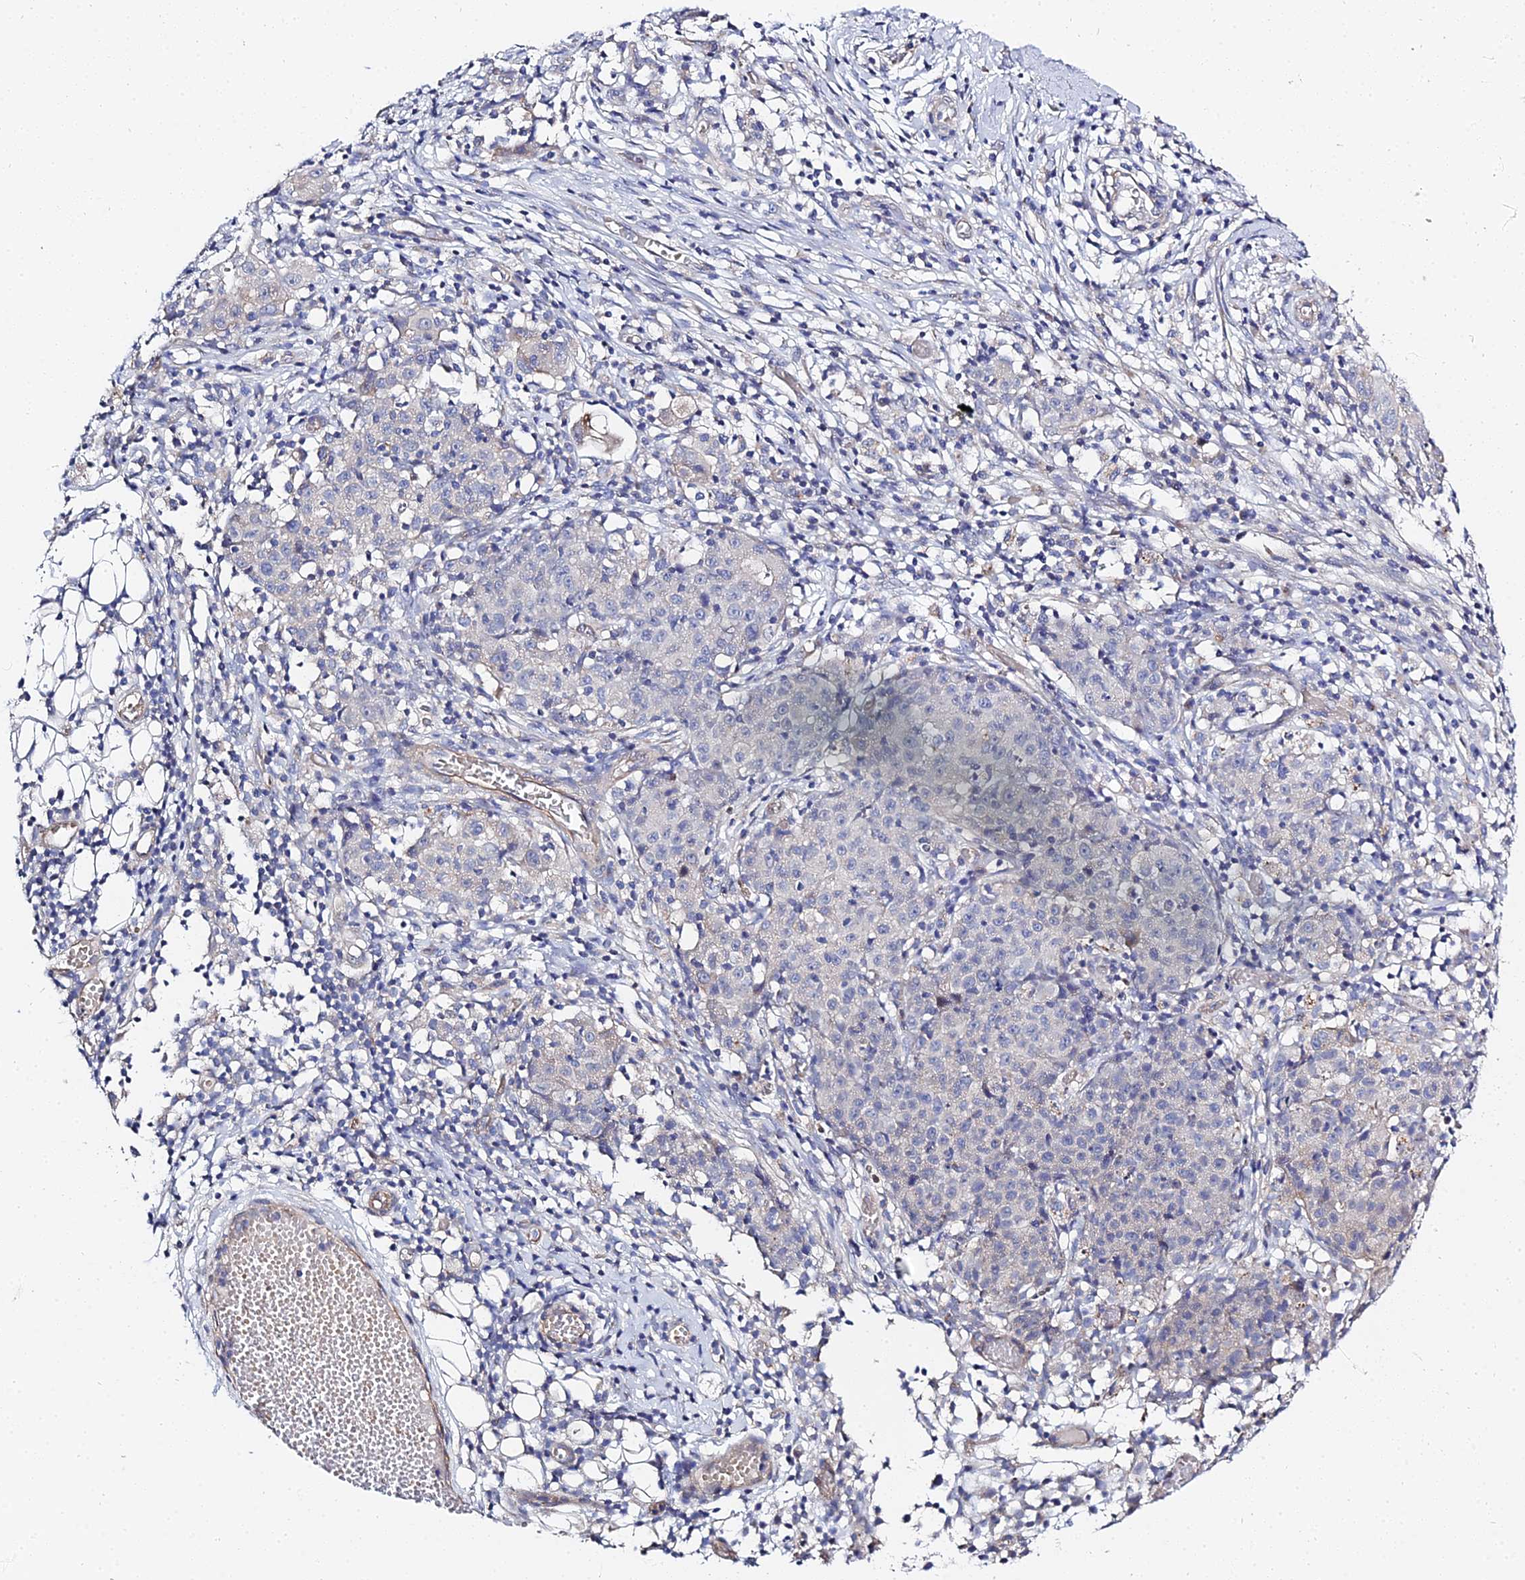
{"staining": {"intensity": "negative", "quantity": "none", "location": "none"}, "tissue": "ovarian cancer", "cell_type": "Tumor cells", "image_type": "cancer", "snomed": [{"axis": "morphology", "description": "Carcinoma, endometroid"}, {"axis": "topography", "description": "Ovary"}], "caption": "Tumor cells are negative for brown protein staining in ovarian cancer.", "gene": "APOBEC3H", "patient": {"sex": "female", "age": 42}}